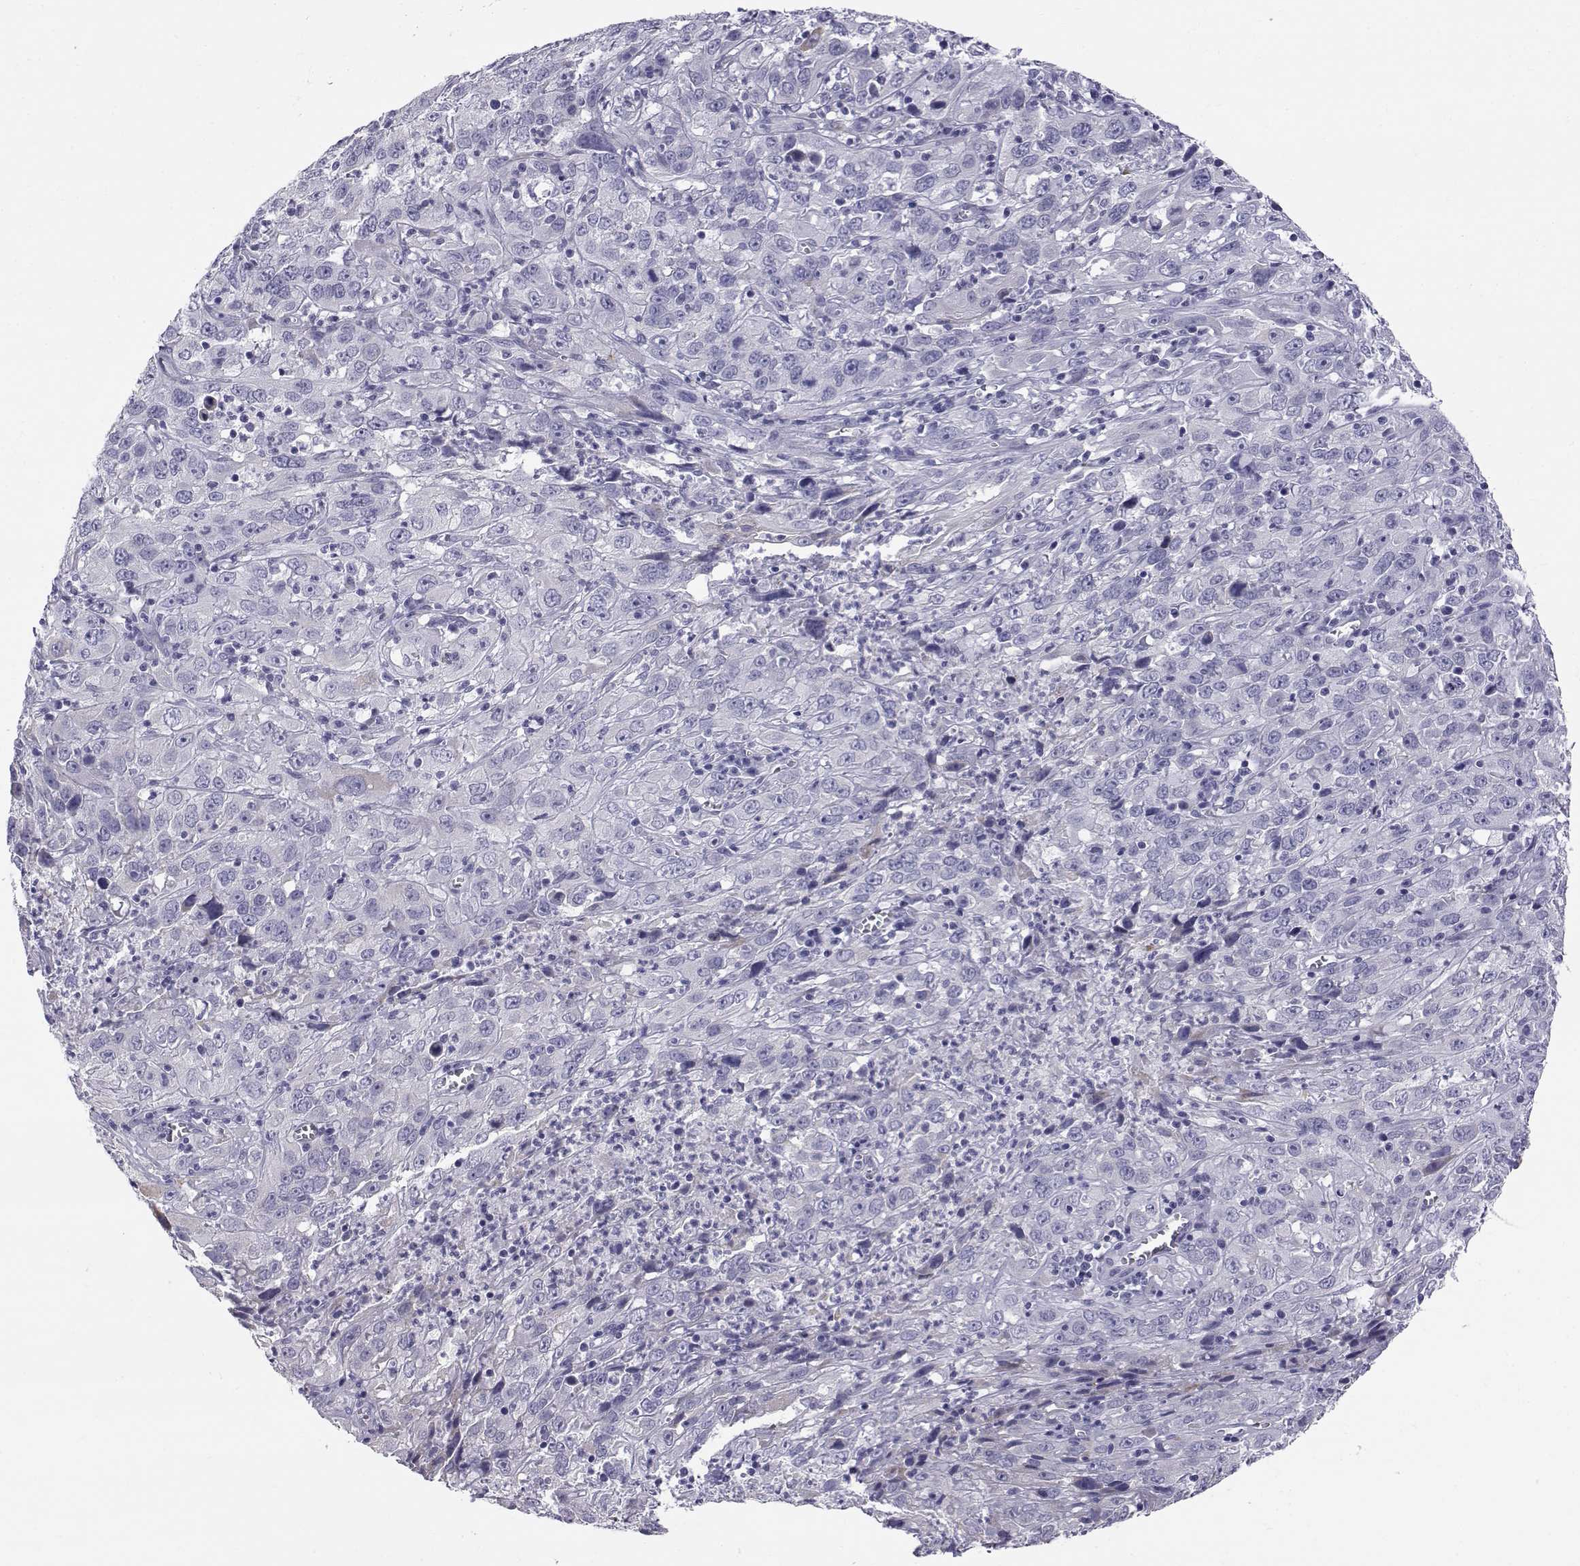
{"staining": {"intensity": "negative", "quantity": "none", "location": "none"}, "tissue": "cervical cancer", "cell_type": "Tumor cells", "image_type": "cancer", "snomed": [{"axis": "morphology", "description": "Squamous cell carcinoma, NOS"}, {"axis": "topography", "description": "Cervix"}], "caption": "Immunohistochemical staining of cervical squamous cell carcinoma exhibits no significant expression in tumor cells. (DAB (3,3'-diaminobenzidine) IHC visualized using brightfield microscopy, high magnification).", "gene": "RNASE12", "patient": {"sex": "female", "age": 32}}